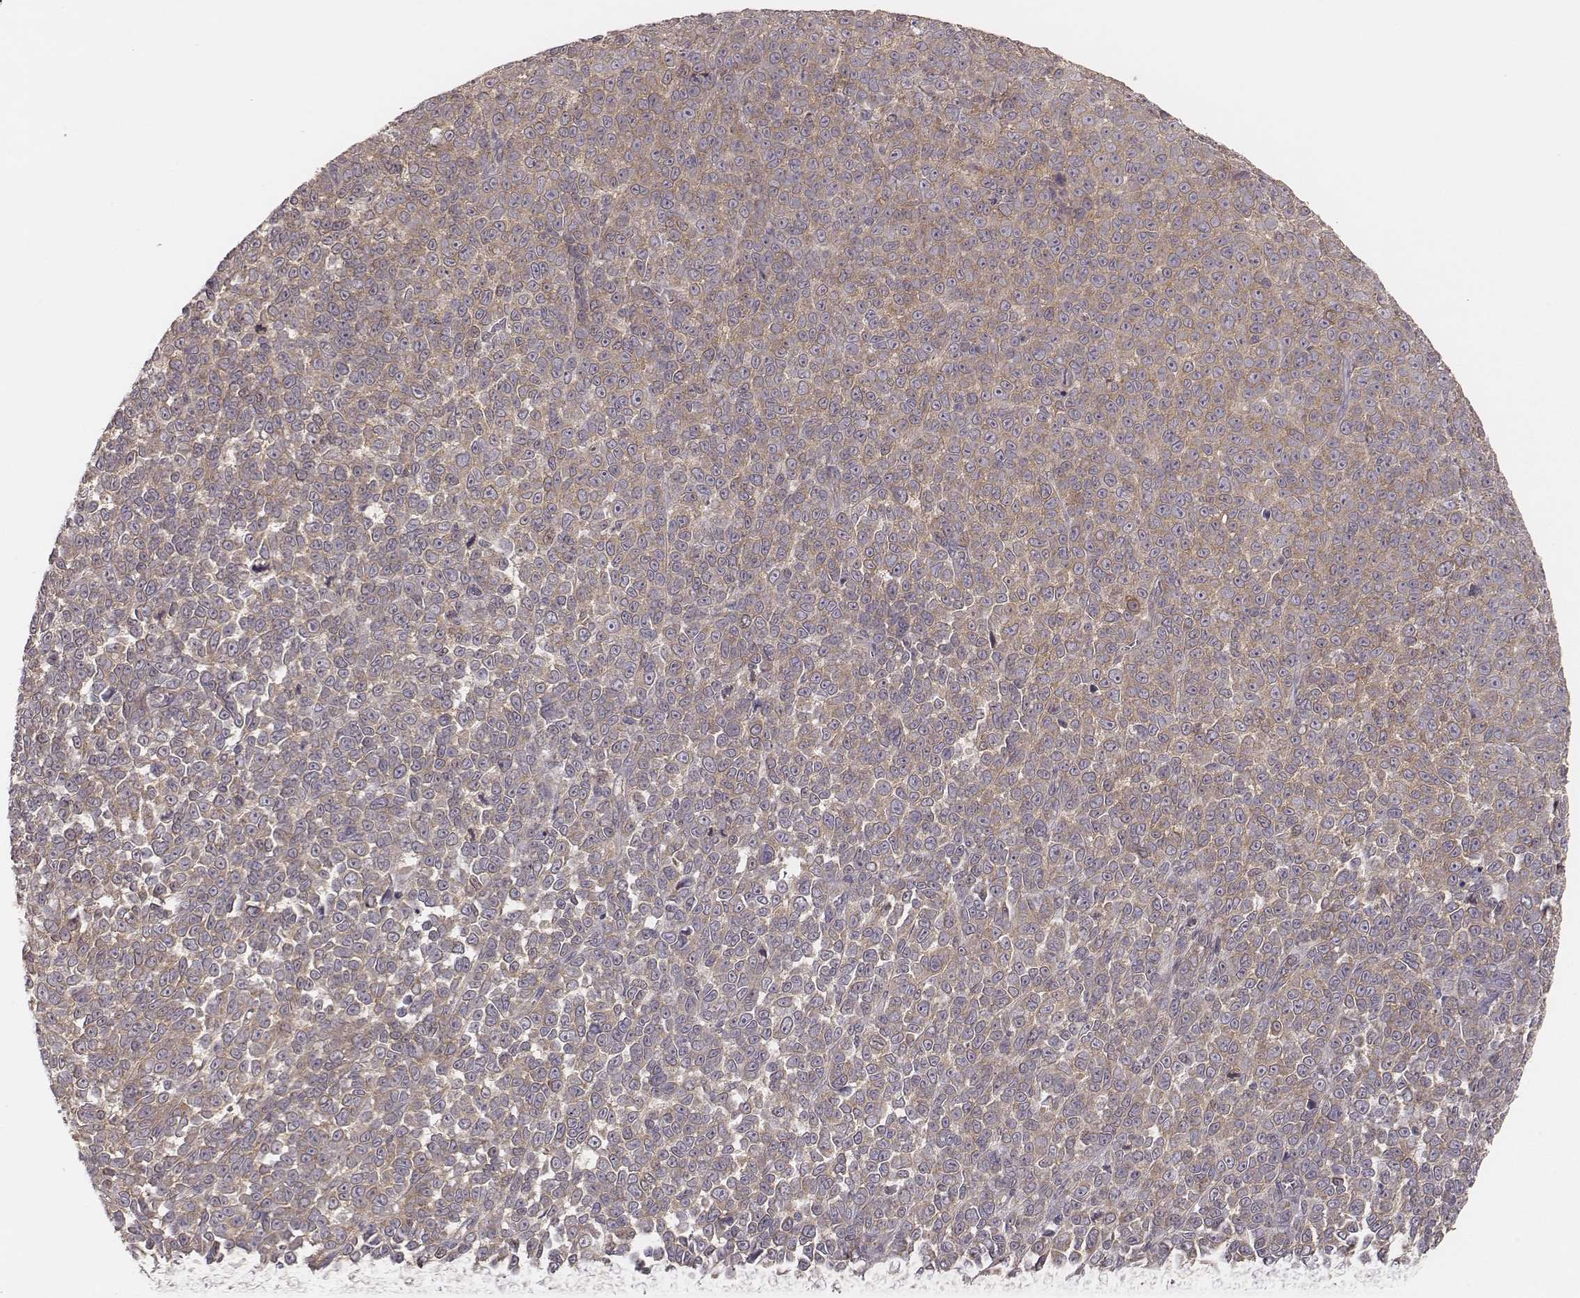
{"staining": {"intensity": "weak", "quantity": "25%-75%", "location": "cytoplasmic/membranous"}, "tissue": "melanoma", "cell_type": "Tumor cells", "image_type": "cancer", "snomed": [{"axis": "morphology", "description": "Malignant melanoma, NOS"}, {"axis": "topography", "description": "Skin"}], "caption": "Brown immunohistochemical staining in malignant melanoma exhibits weak cytoplasmic/membranous positivity in approximately 25%-75% of tumor cells. Nuclei are stained in blue.", "gene": "CARS1", "patient": {"sex": "female", "age": 95}}